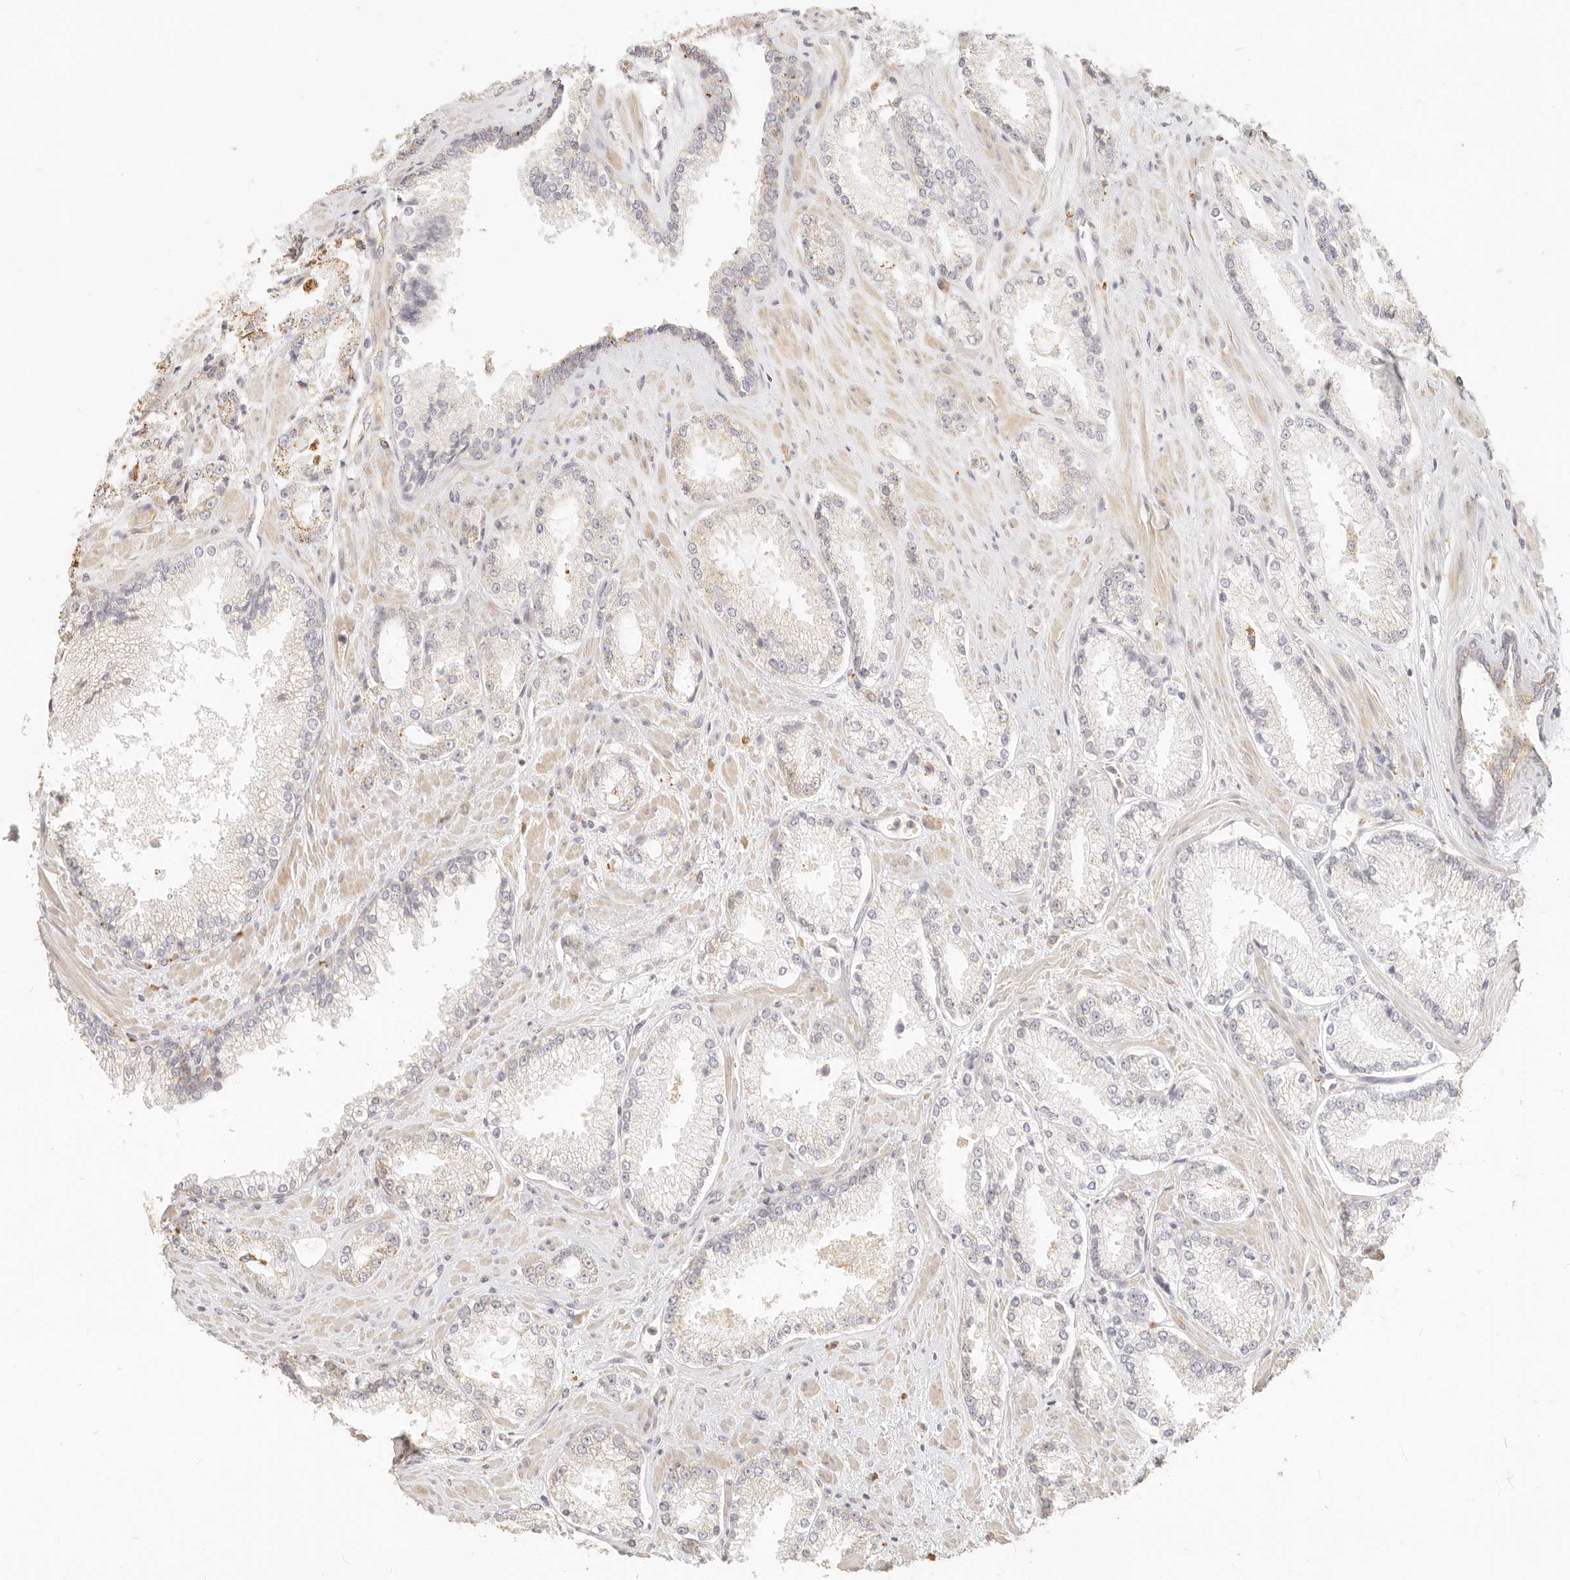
{"staining": {"intensity": "weak", "quantity": "<25%", "location": "cytoplasmic/membranous"}, "tissue": "prostate cancer", "cell_type": "Tumor cells", "image_type": "cancer", "snomed": [{"axis": "morphology", "description": "Adenocarcinoma, High grade"}, {"axis": "topography", "description": "Prostate"}], "caption": "Immunohistochemistry (IHC) image of human prostate cancer stained for a protein (brown), which displays no staining in tumor cells.", "gene": "CNMD", "patient": {"sex": "male", "age": 73}}